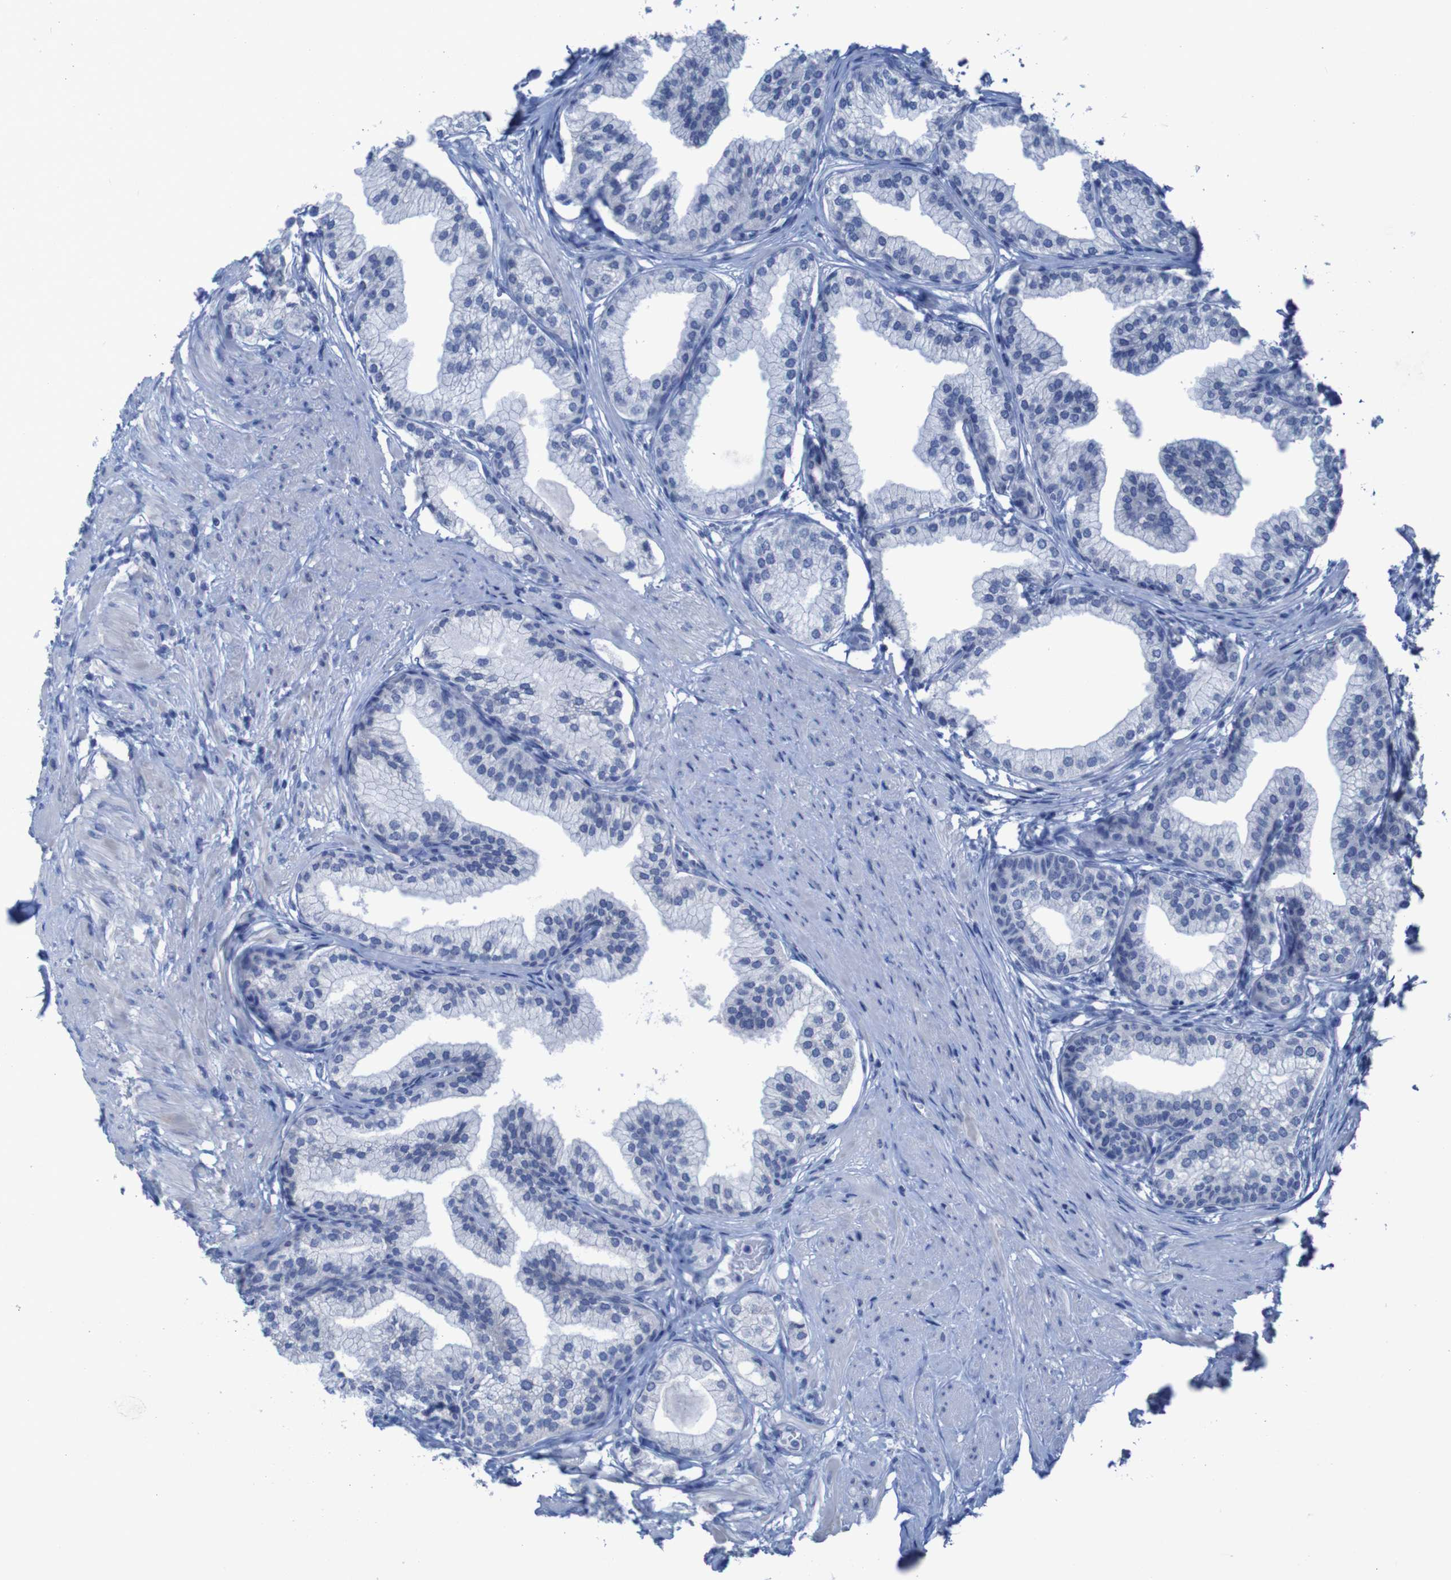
{"staining": {"intensity": "negative", "quantity": "none", "location": "none"}, "tissue": "prostate", "cell_type": "Glandular cells", "image_type": "normal", "snomed": [{"axis": "morphology", "description": "Normal tissue, NOS"}, {"axis": "morphology", "description": "Urothelial carcinoma, Low grade"}, {"axis": "topography", "description": "Urinary bladder"}, {"axis": "topography", "description": "Prostate"}], "caption": "Prostate stained for a protein using immunohistochemistry displays no expression glandular cells.", "gene": "CLDN18", "patient": {"sex": "male", "age": 60}}